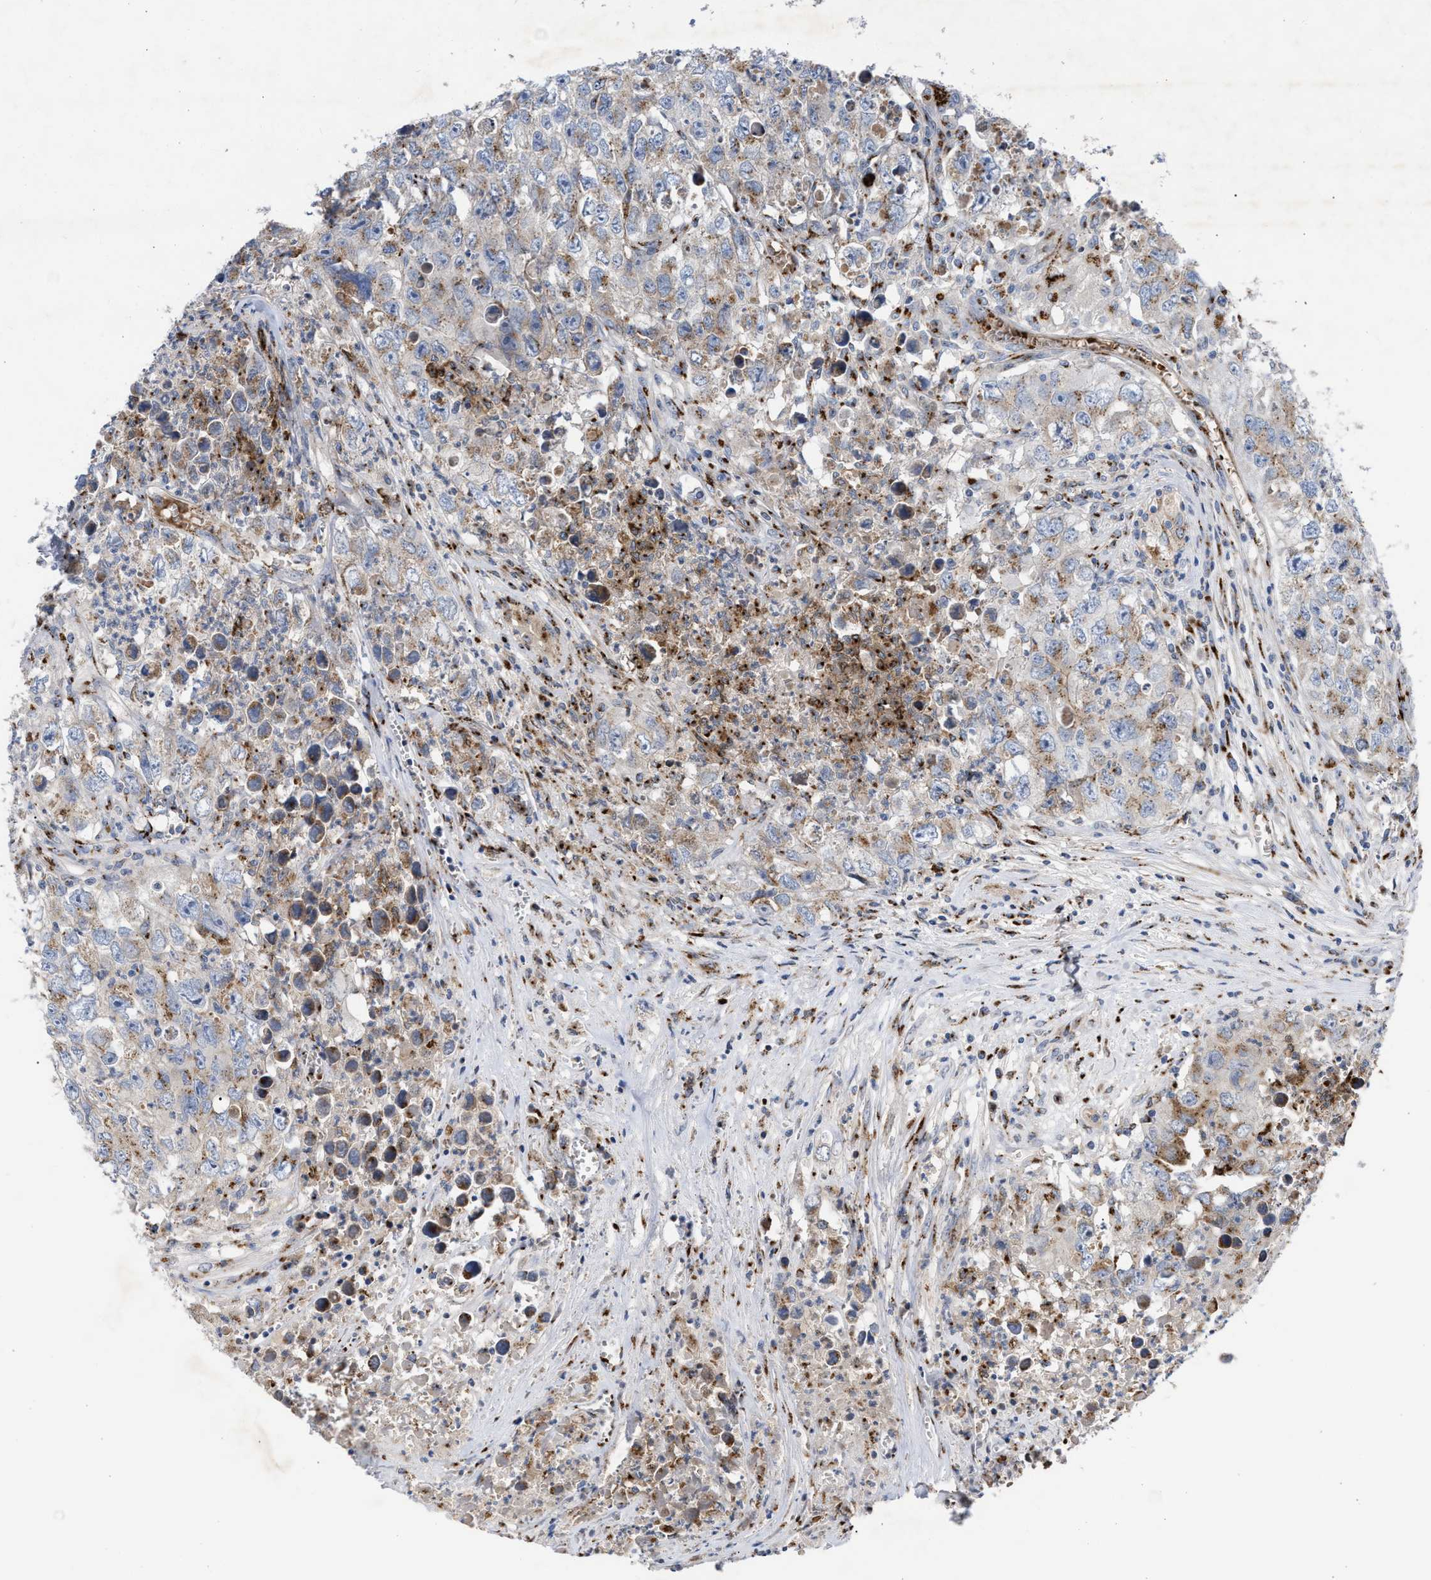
{"staining": {"intensity": "moderate", "quantity": ">75%", "location": "cytoplasmic/membranous"}, "tissue": "testis cancer", "cell_type": "Tumor cells", "image_type": "cancer", "snomed": [{"axis": "morphology", "description": "Seminoma, NOS"}, {"axis": "morphology", "description": "Carcinoma, Embryonal, NOS"}, {"axis": "topography", "description": "Testis"}], "caption": "Seminoma (testis) stained with IHC reveals moderate cytoplasmic/membranous expression in about >75% of tumor cells.", "gene": "CCL2", "patient": {"sex": "male", "age": 43}}